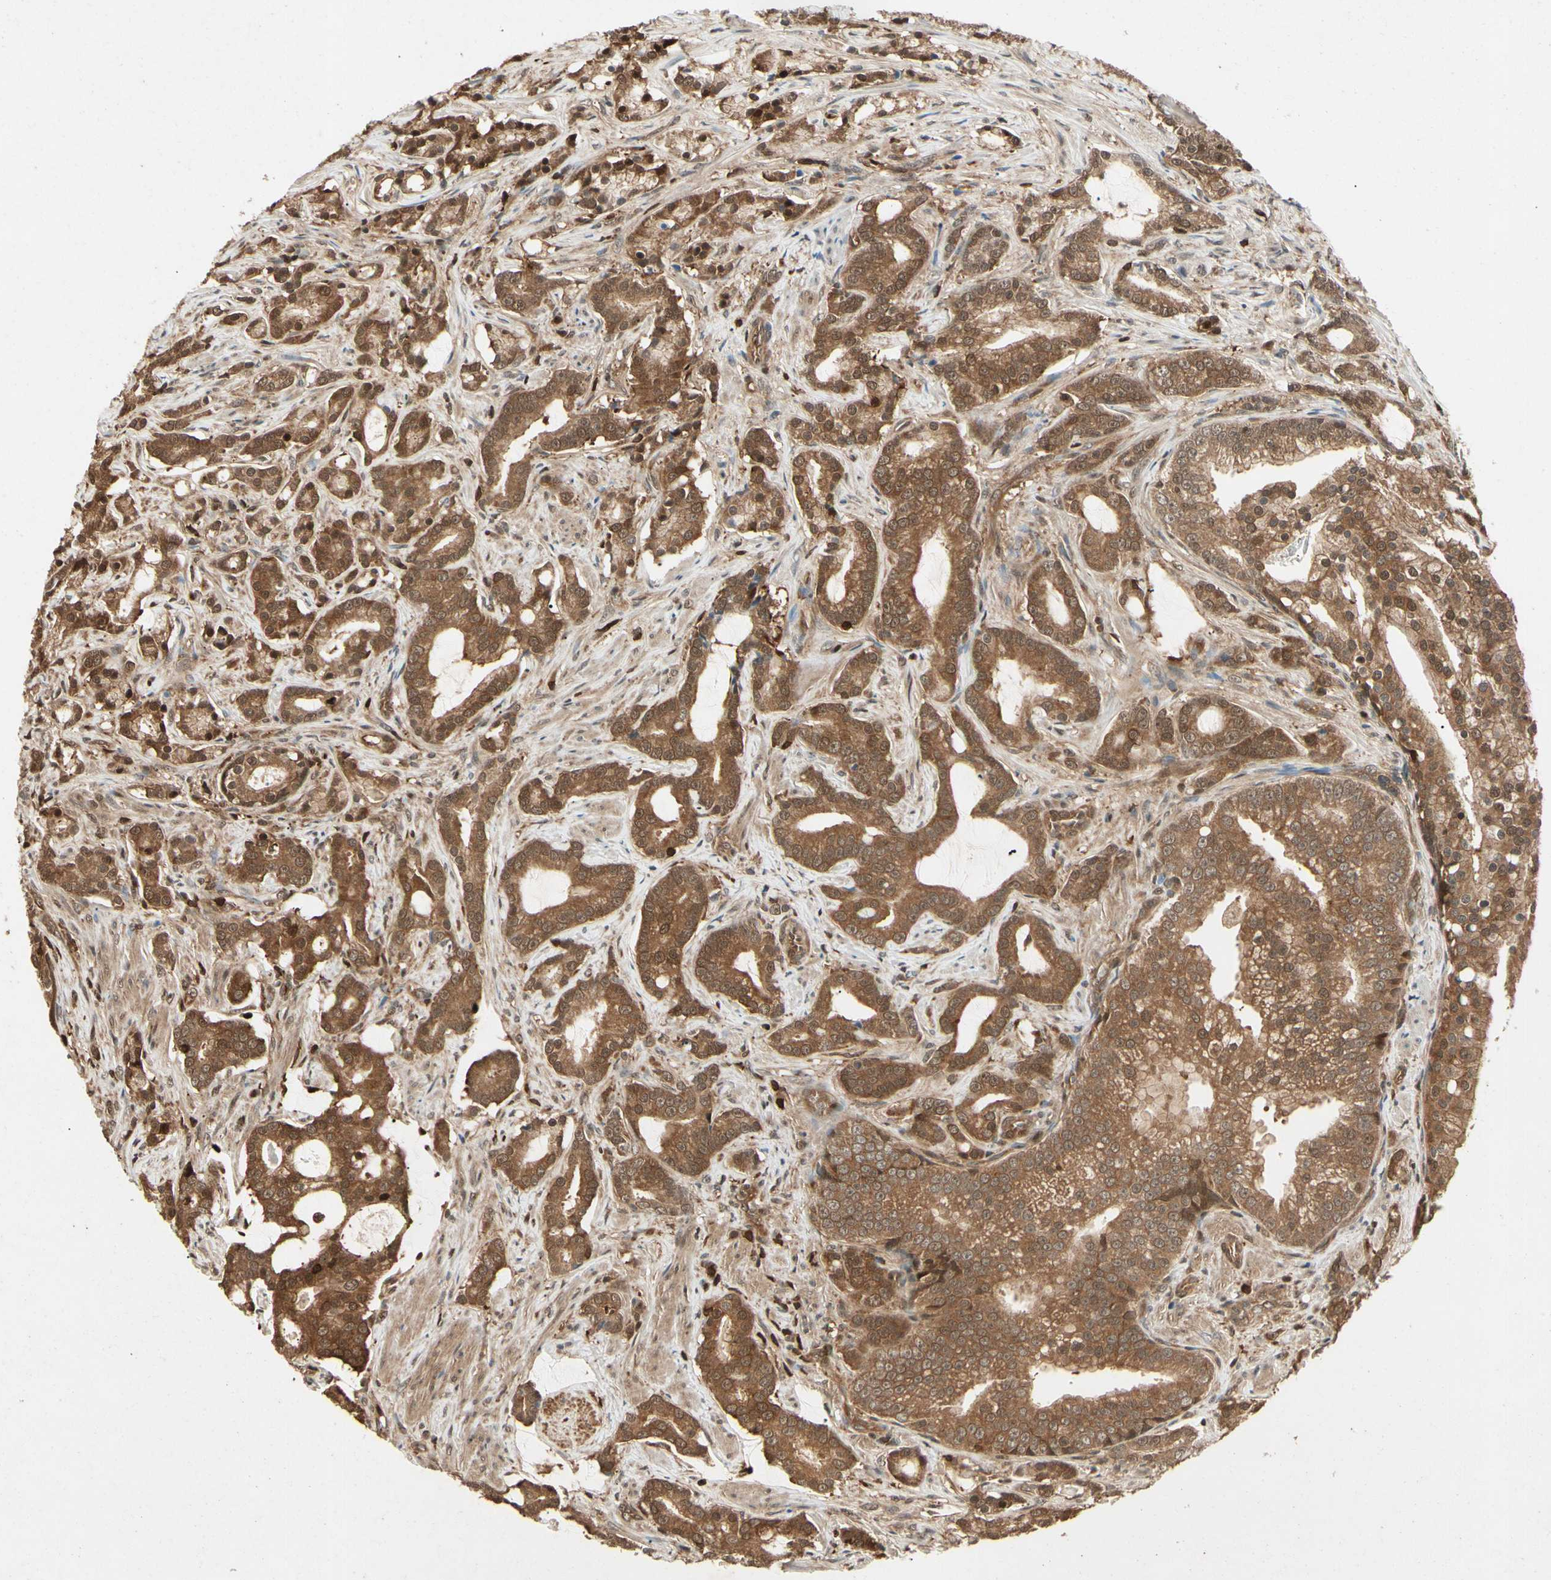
{"staining": {"intensity": "moderate", "quantity": ">75%", "location": "cytoplasmic/membranous,nuclear"}, "tissue": "prostate cancer", "cell_type": "Tumor cells", "image_type": "cancer", "snomed": [{"axis": "morphology", "description": "Adenocarcinoma, Low grade"}, {"axis": "topography", "description": "Prostate"}], "caption": "A histopathology image showing moderate cytoplasmic/membranous and nuclear expression in about >75% of tumor cells in prostate cancer, as visualized by brown immunohistochemical staining.", "gene": "YWHAQ", "patient": {"sex": "male", "age": 58}}